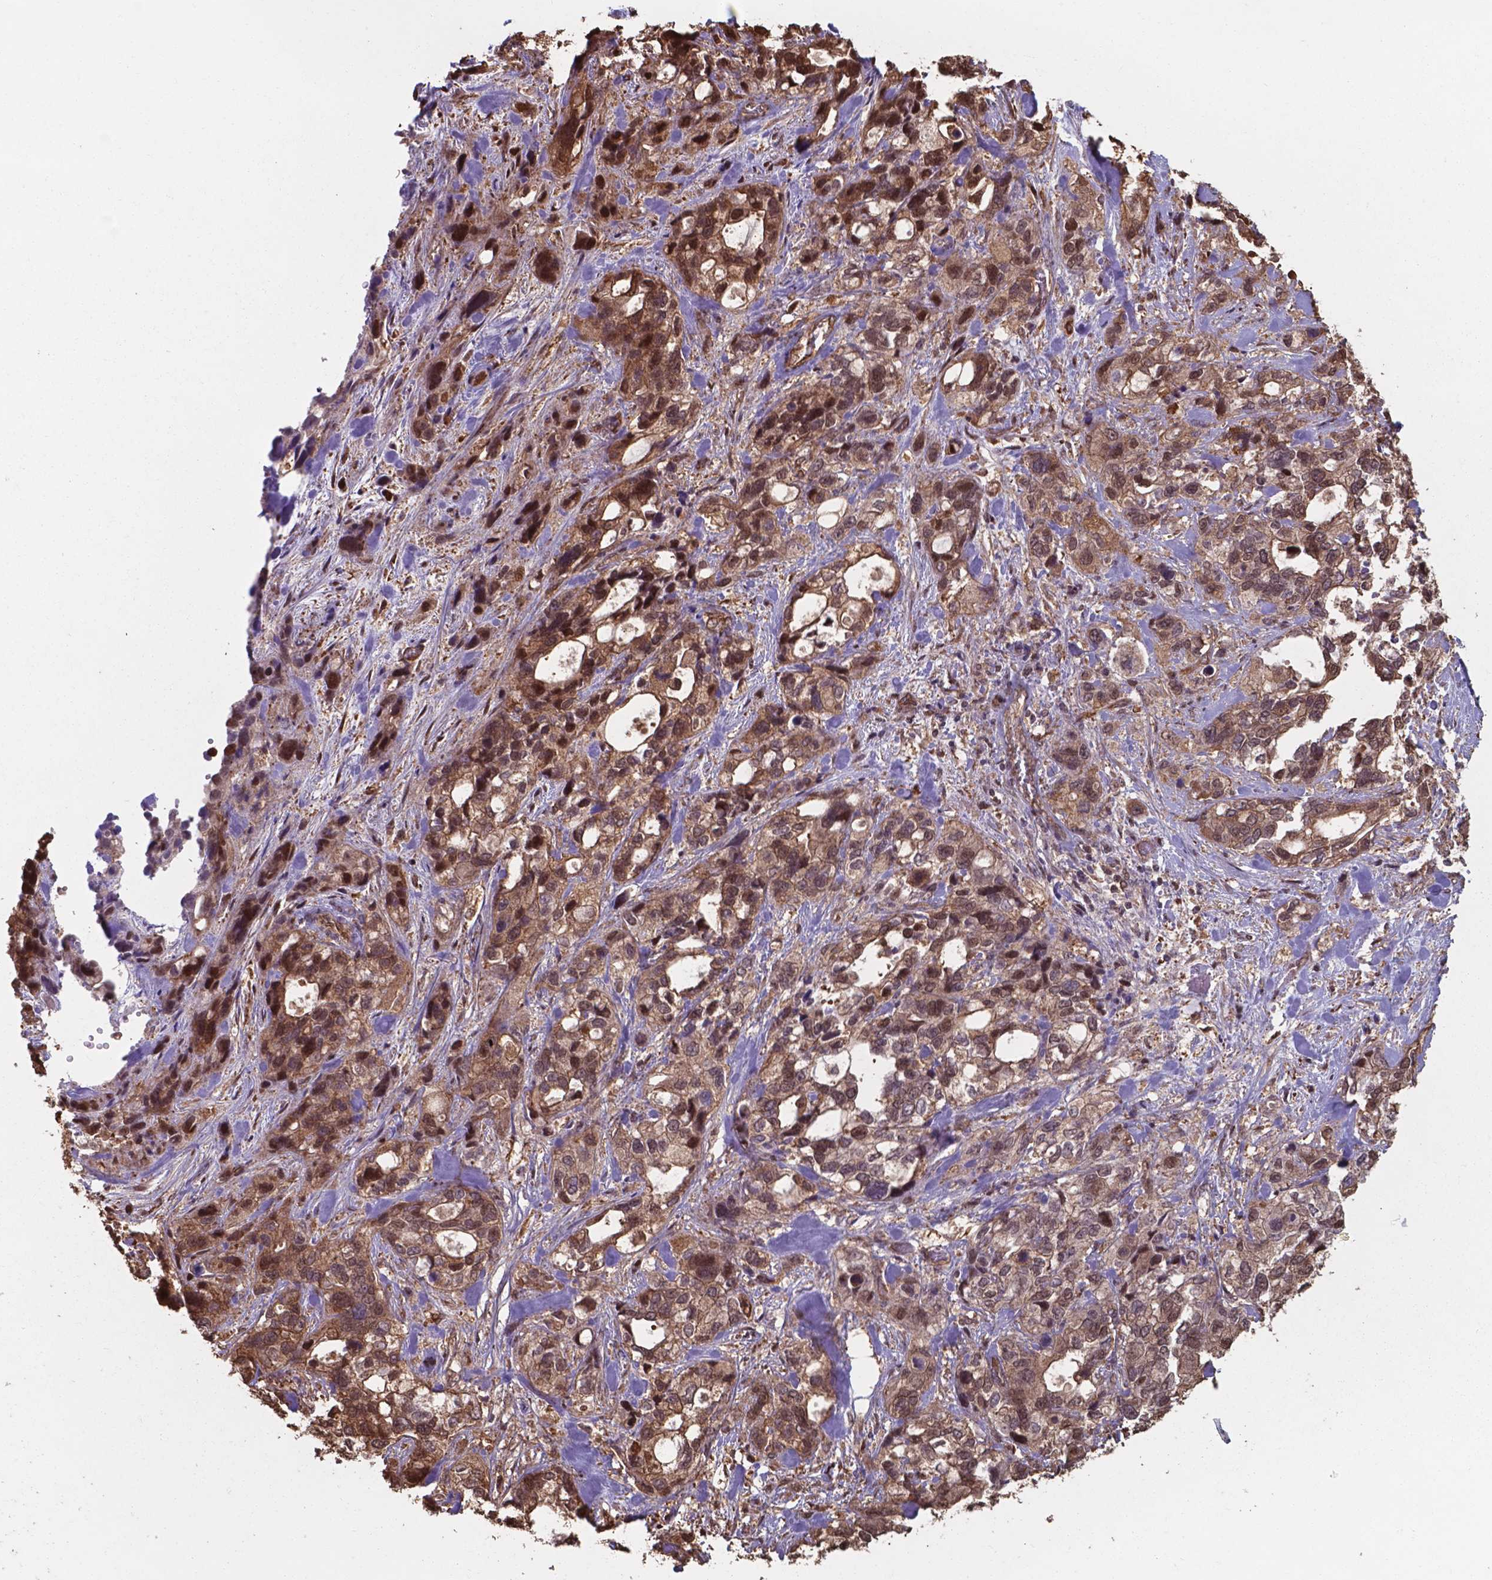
{"staining": {"intensity": "moderate", "quantity": ">75%", "location": "cytoplasmic/membranous,nuclear"}, "tissue": "stomach cancer", "cell_type": "Tumor cells", "image_type": "cancer", "snomed": [{"axis": "morphology", "description": "Adenocarcinoma, NOS"}, {"axis": "topography", "description": "Stomach, upper"}], "caption": "Immunohistochemical staining of human stomach cancer shows medium levels of moderate cytoplasmic/membranous and nuclear expression in approximately >75% of tumor cells. (Brightfield microscopy of DAB IHC at high magnification).", "gene": "CHP2", "patient": {"sex": "female", "age": 81}}